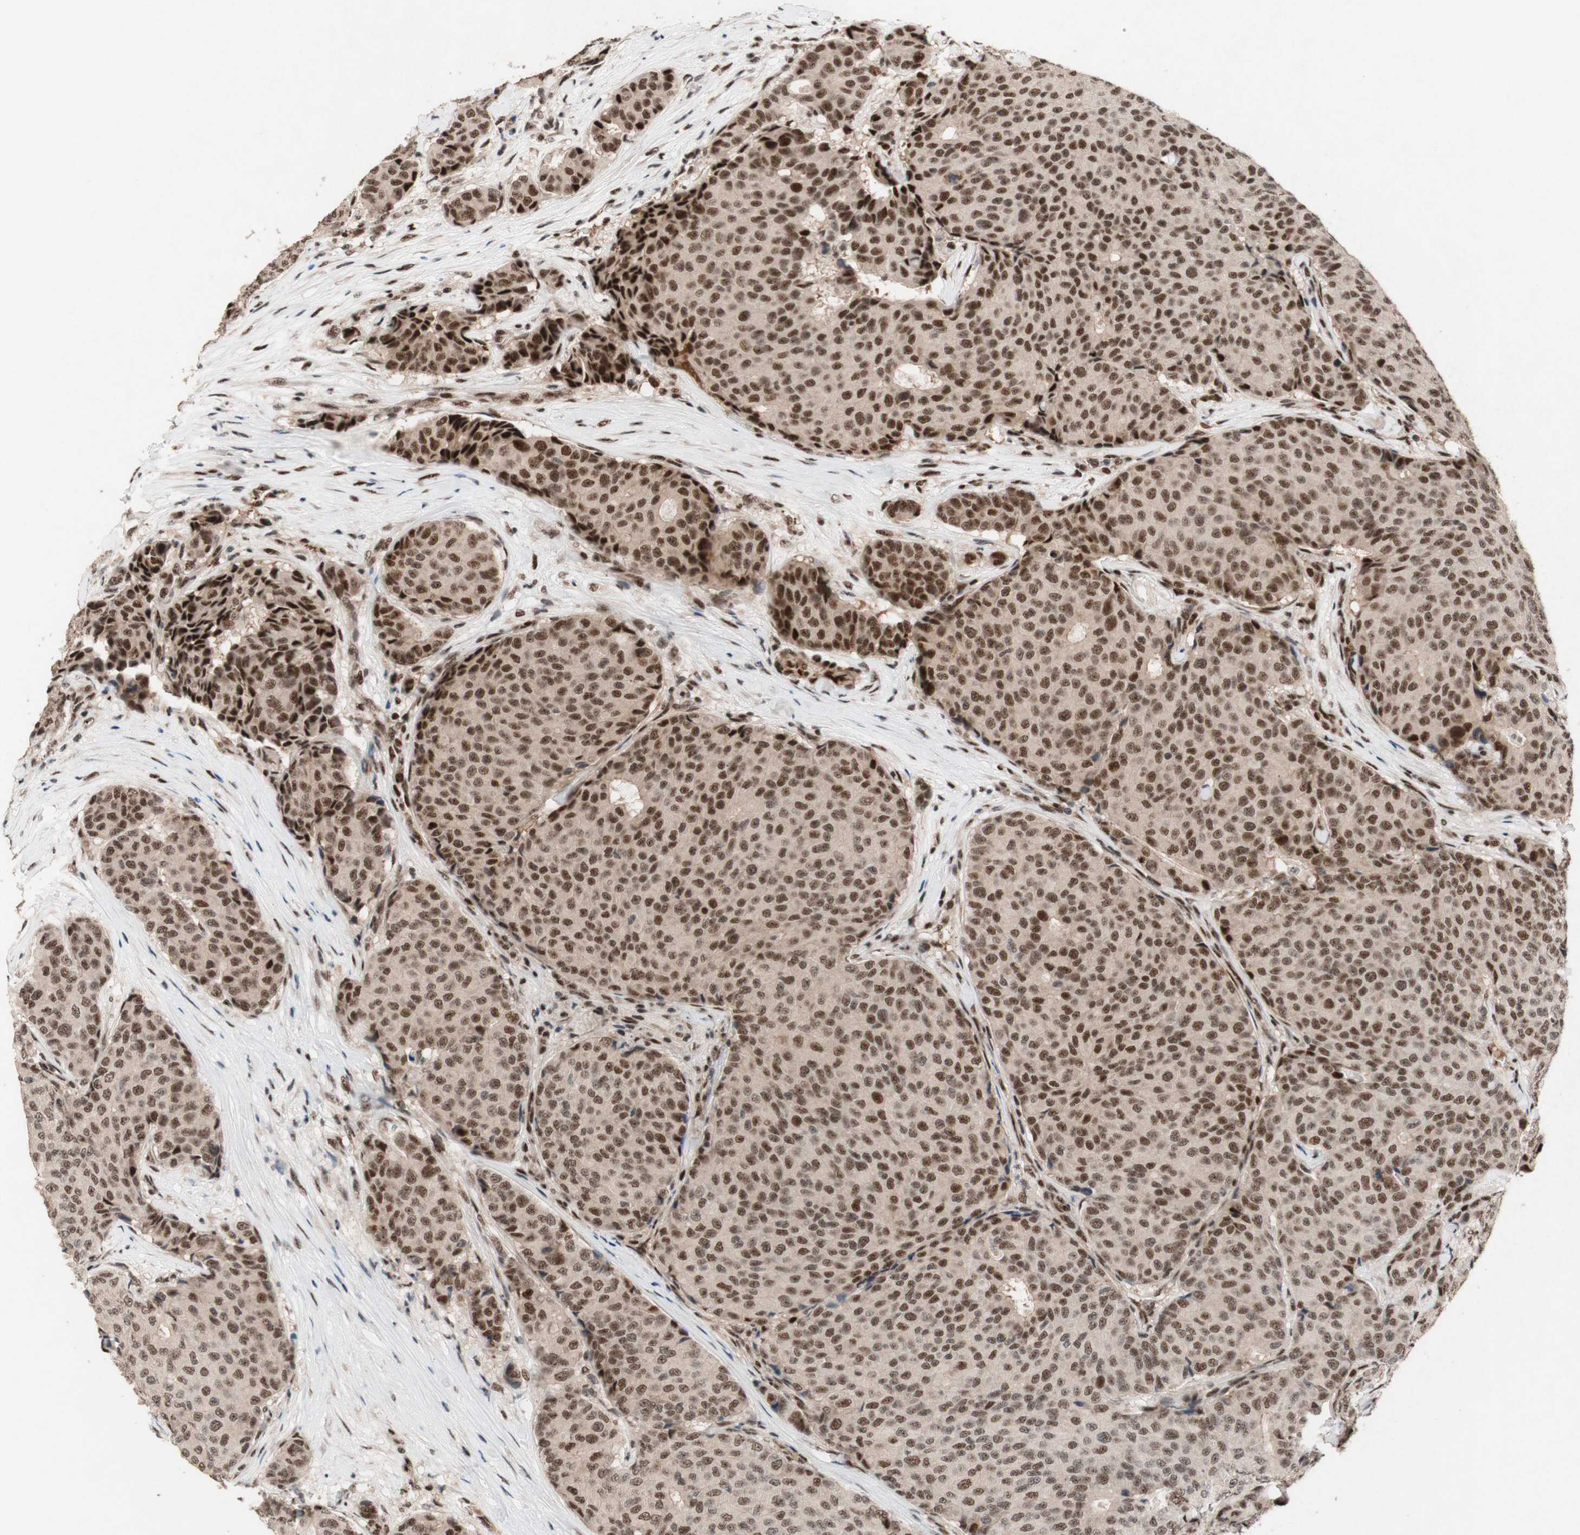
{"staining": {"intensity": "strong", "quantity": ">75%", "location": "nuclear"}, "tissue": "breast cancer", "cell_type": "Tumor cells", "image_type": "cancer", "snomed": [{"axis": "morphology", "description": "Duct carcinoma"}, {"axis": "topography", "description": "Breast"}], "caption": "Intraductal carcinoma (breast) was stained to show a protein in brown. There is high levels of strong nuclear staining in approximately >75% of tumor cells.", "gene": "TLE1", "patient": {"sex": "female", "age": 75}}